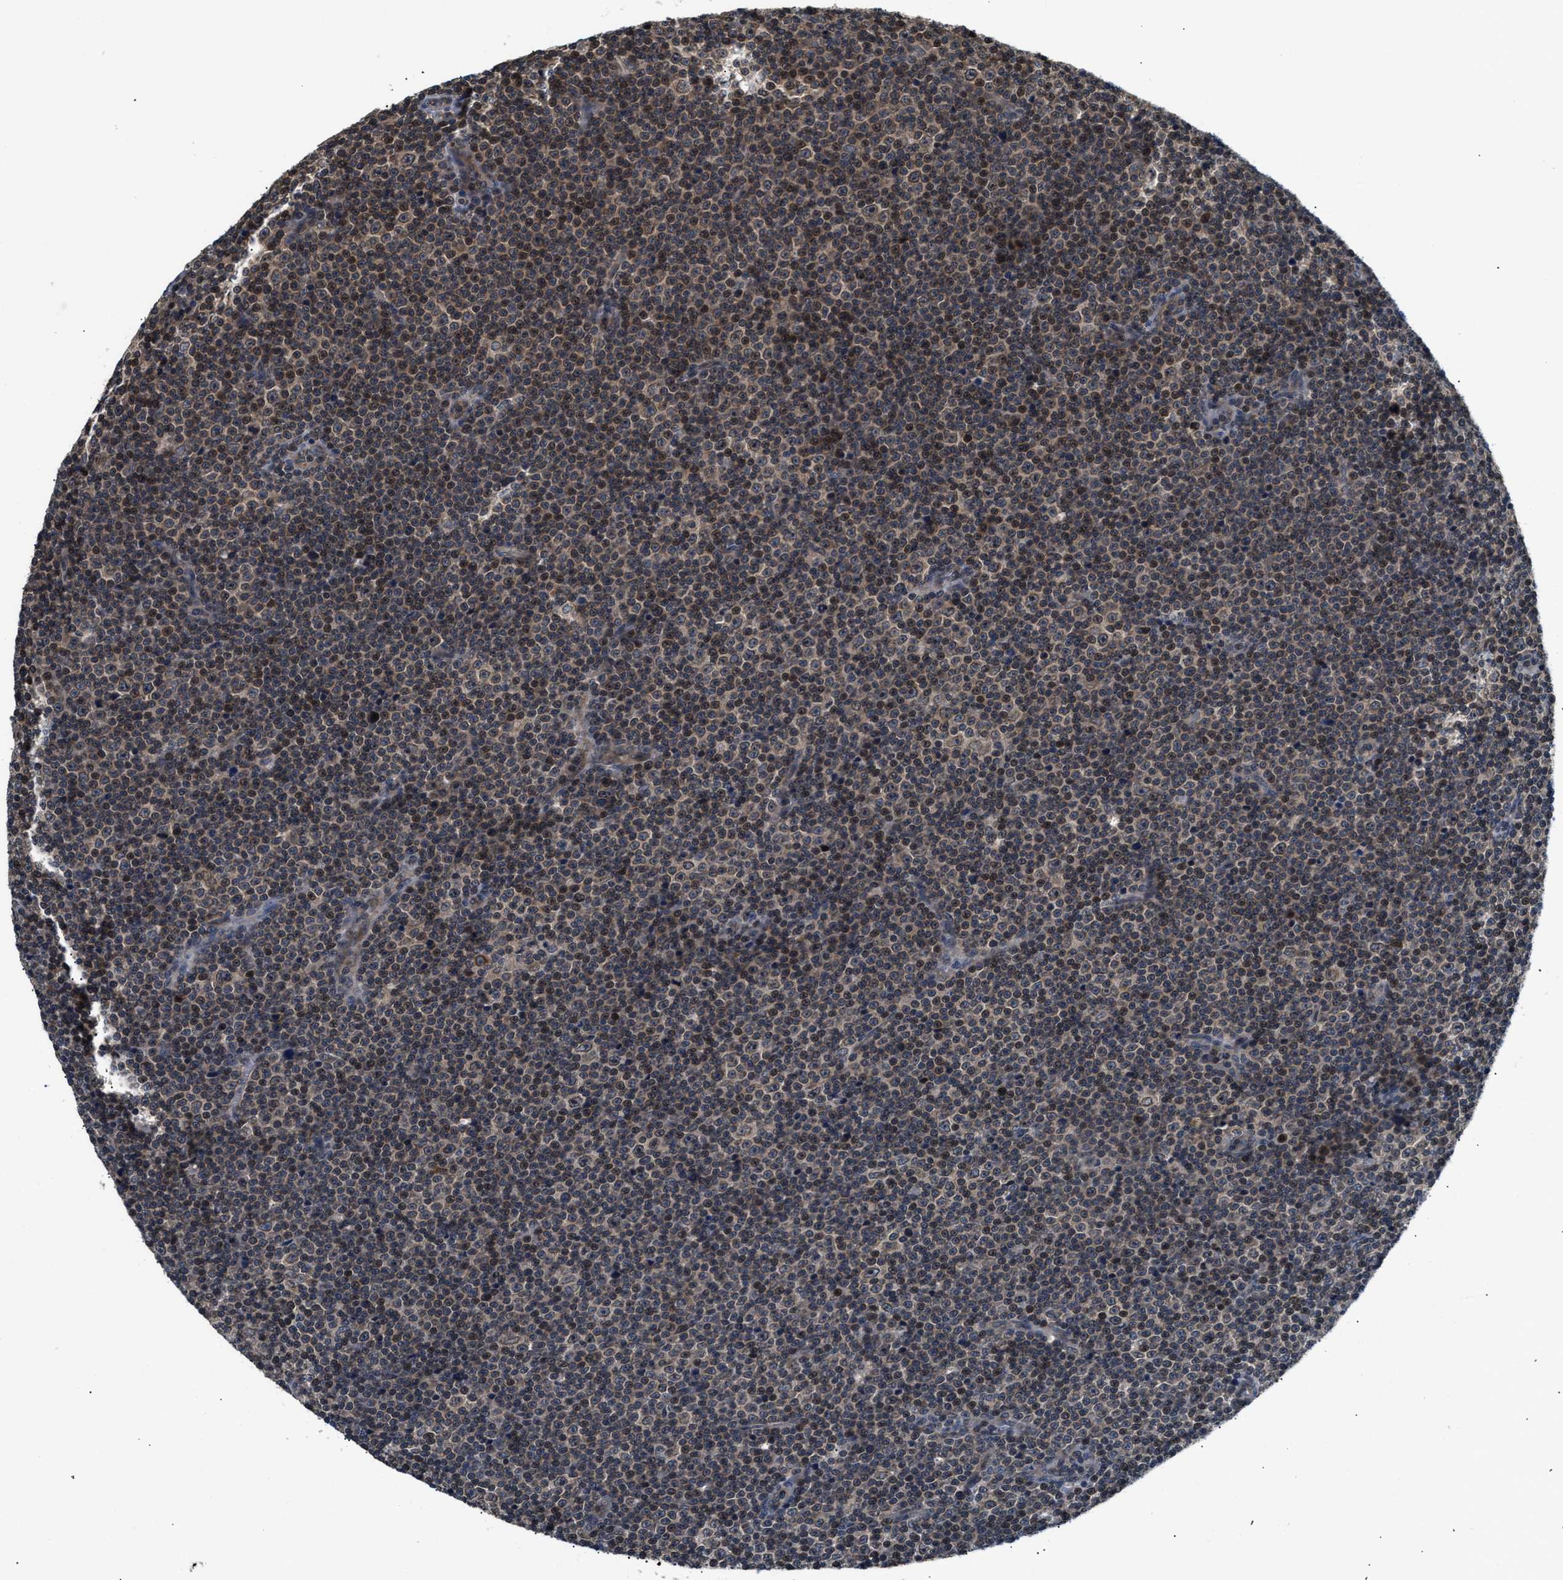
{"staining": {"intensity": "weak", "quantity": ">75%", "location": "cytoplasmic/membranous"}, "tissue": "lymphoma", "cell_type": "Tumor cells", "image_type": "cancer", "snomed": [{"axis": "morphology", "description": "Malignant lymphoma, non-Hodgkin's type, Low grade"}, {"axis": "topography", "description": "Lymph node"}], "caption": "Tumor cells demonstrate low levels of weak cytoplasmic/membranous staining in approximately >75% of cells in human lymphoma.", "gene": "RAB29", "patient": {"sex": "female", "age": 67}}